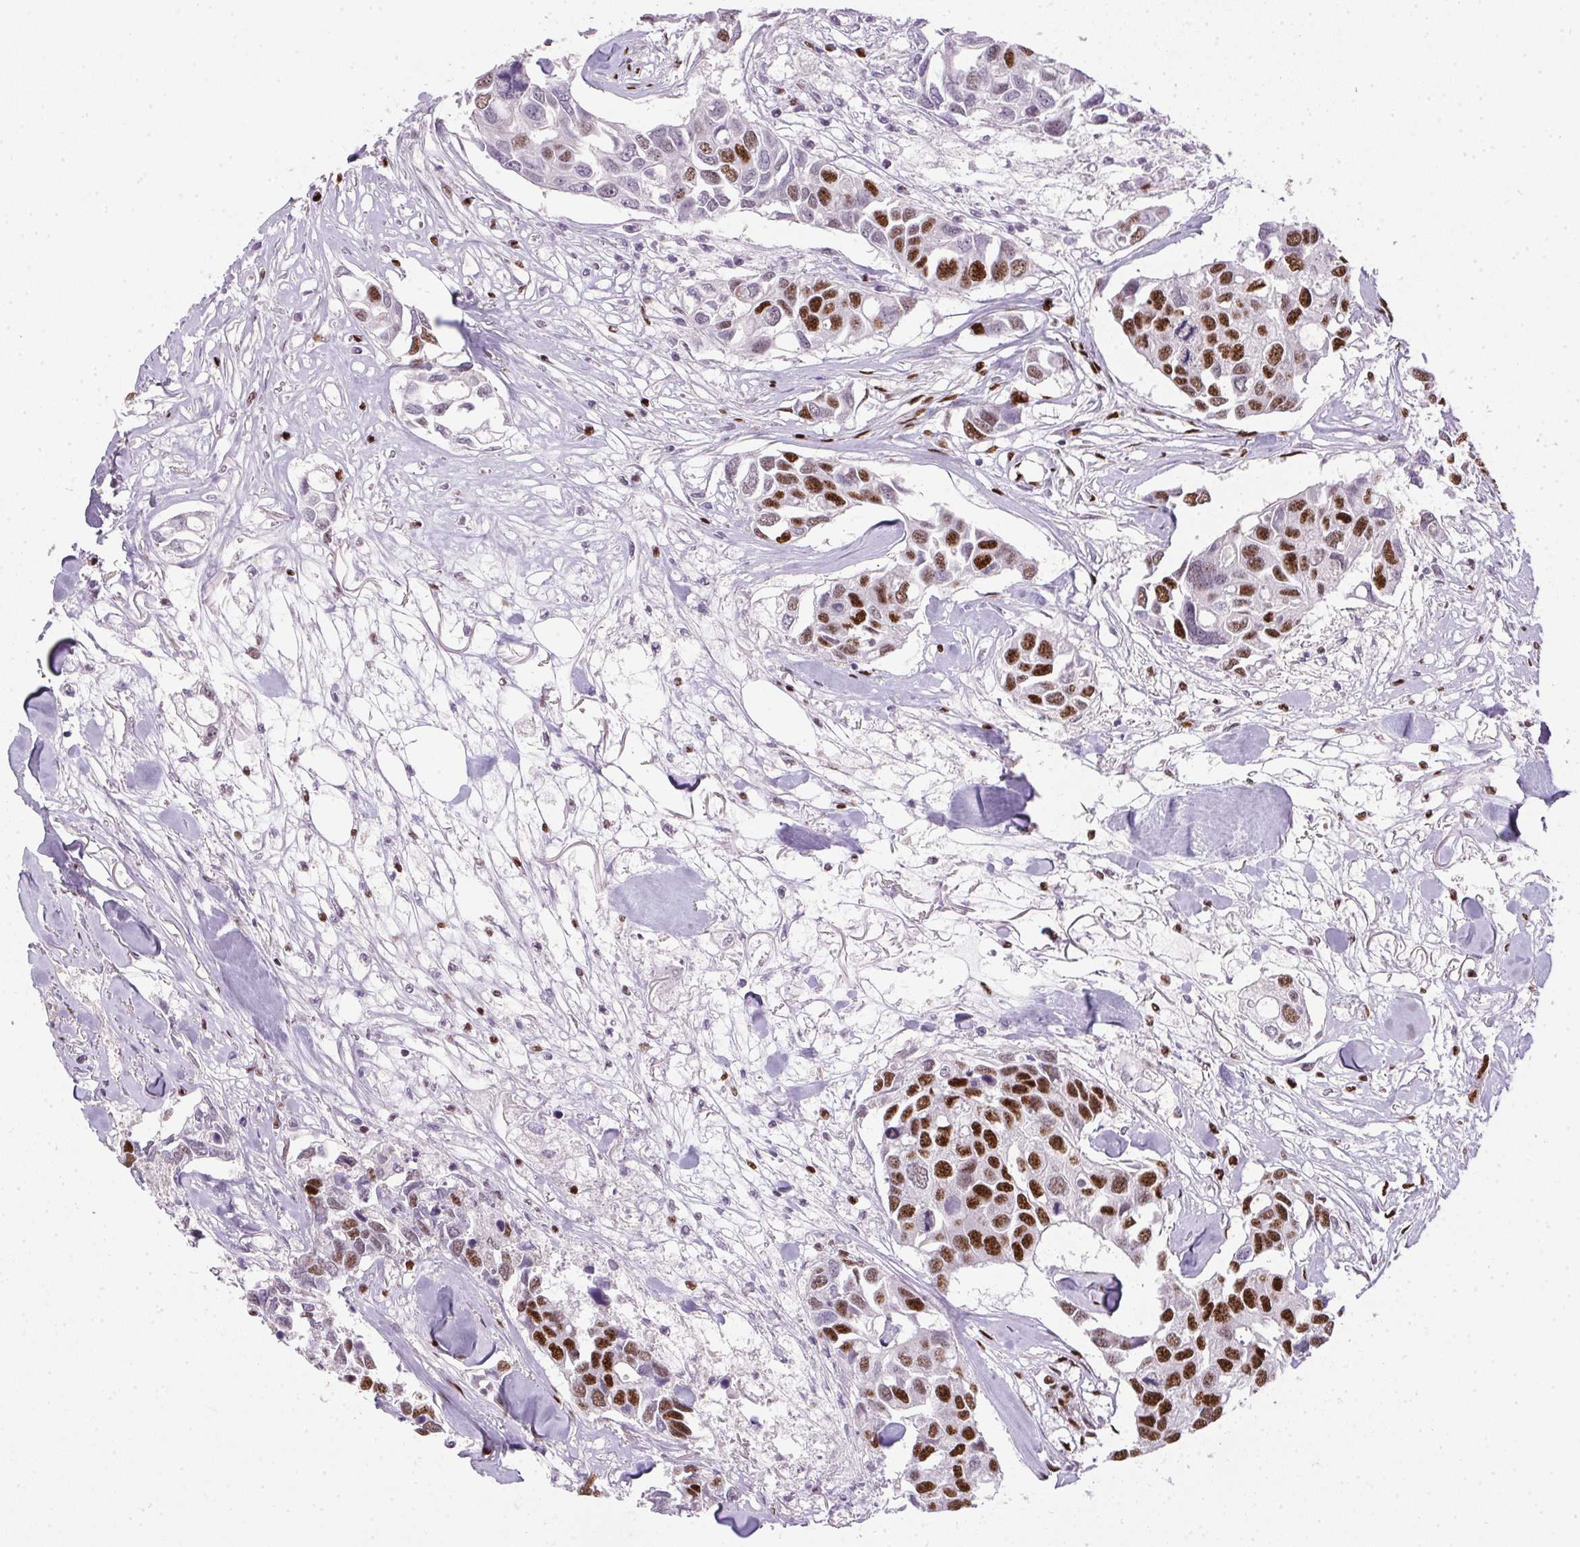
{"staining": {"intensity": "strong", "quantity": ">75%", "location": "nuclear"}, "tissue": "breast cancer", "cell_type": "Tumor cells", "image_type": "cancer", "snomed": [{"axis": "morphology", "description": "Duct carcinoma"}, {"axis": "topography", "description": "Breast"}], "caption": "Strong nuclear positivity for a protein is appreciated in approximately >75% of tumor cells of breast cancer (infiltrating ductal carcinoma) using immunohistochemistry.", "gene": "PAGE3", "patient": {"sex": "female", "age": 83}}